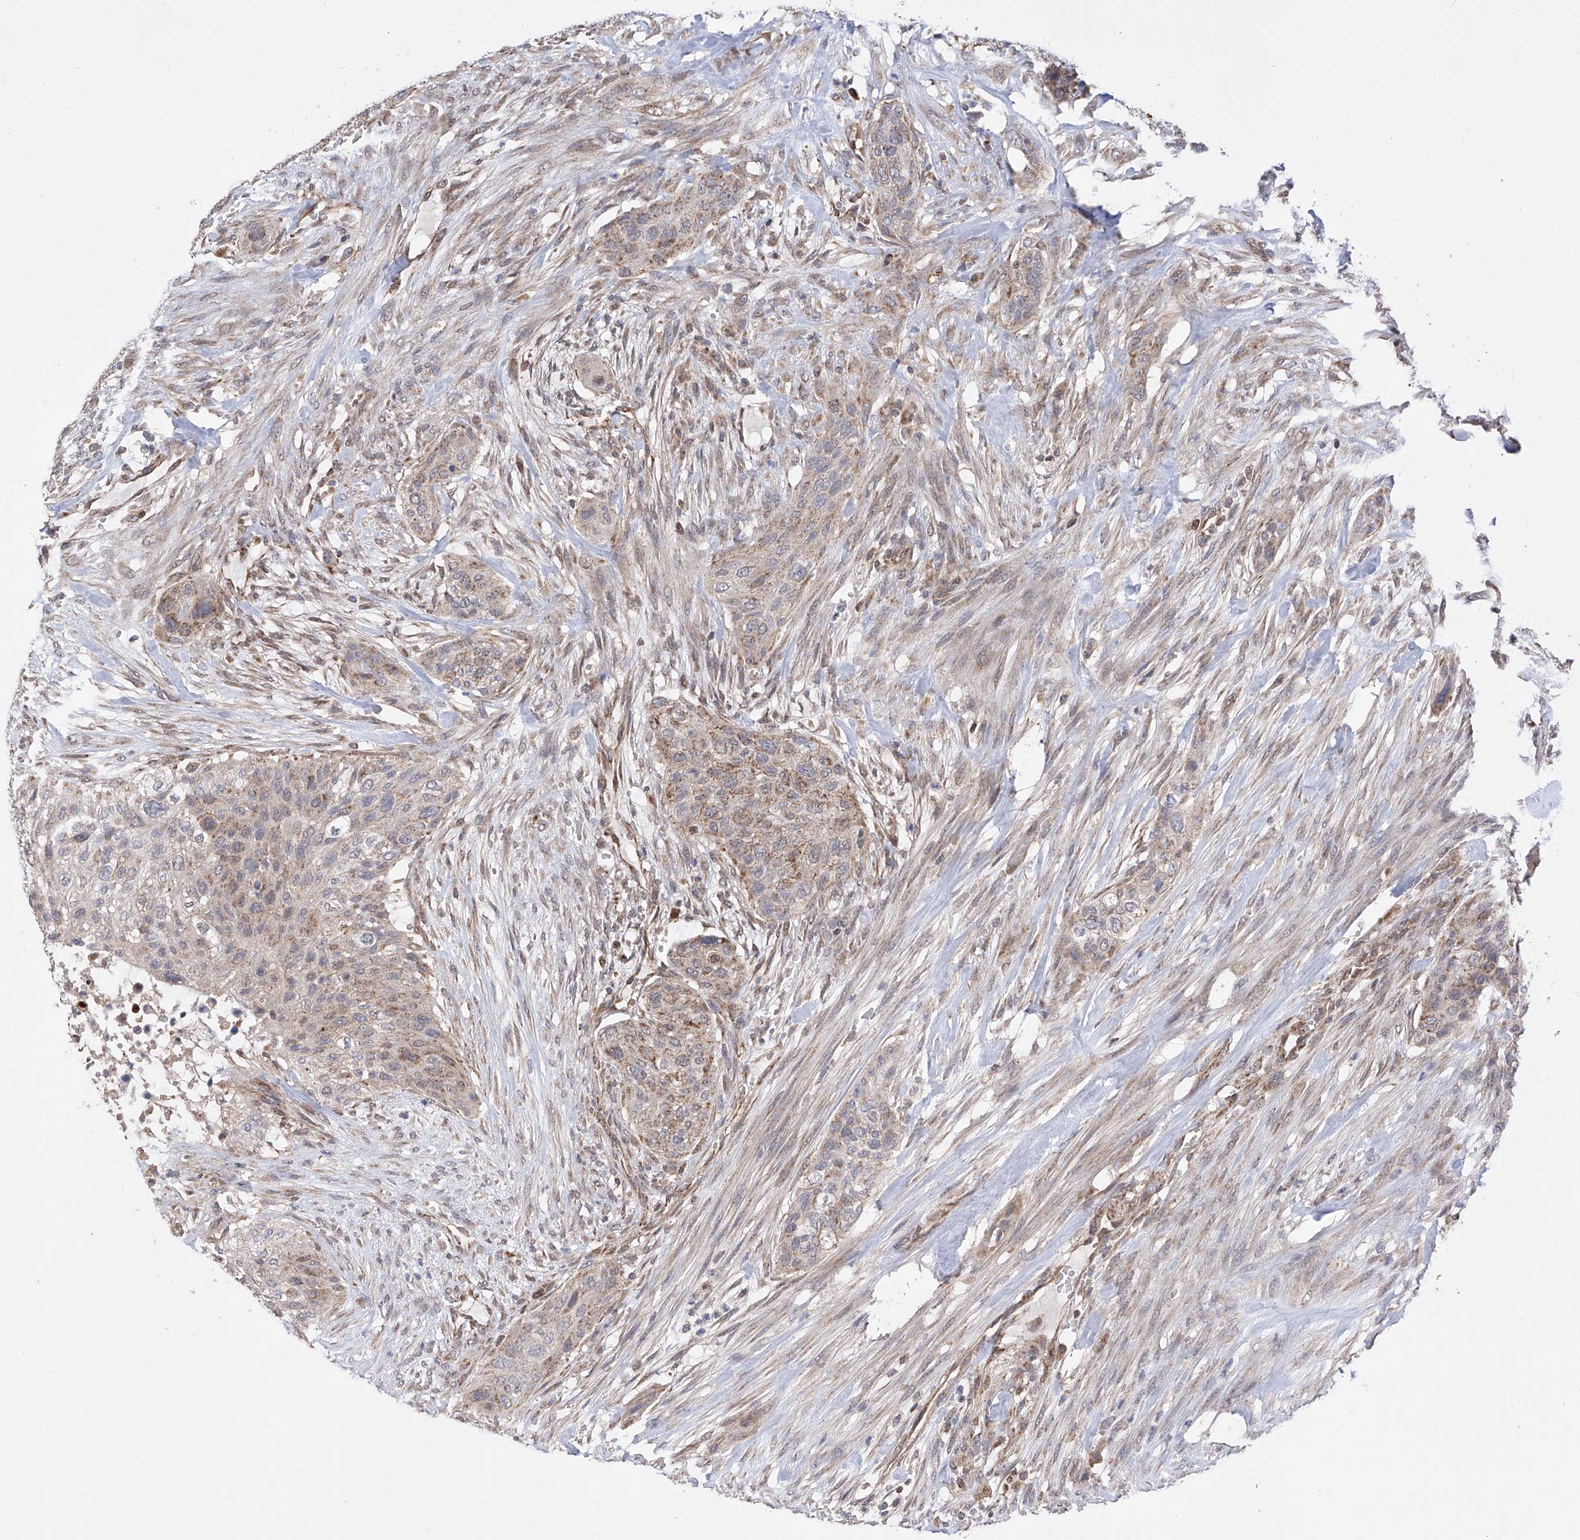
{"staining": {"intensity": "weak", "quantity": "25%-75%", "location": "cytoplasmic/membranous"}, "tissue": "urothelial cancer", "cell_type": "Tumor cells", "image_type": "cancer", "snomed": [{"axis": "morphology", "description": "Urothelial carcinoma, High grade"}, {"axis": "topography", "description": "Urinary bladder"}], "caption": "Human urothelial cancer stained for a protein (brown) demonstrates weak cytoplasmic/membranous positive positivity in approximately 25%-75% of tumor cells.", "gene": "SDHAF4", "patient": {"sex": "male", "age": 35}}